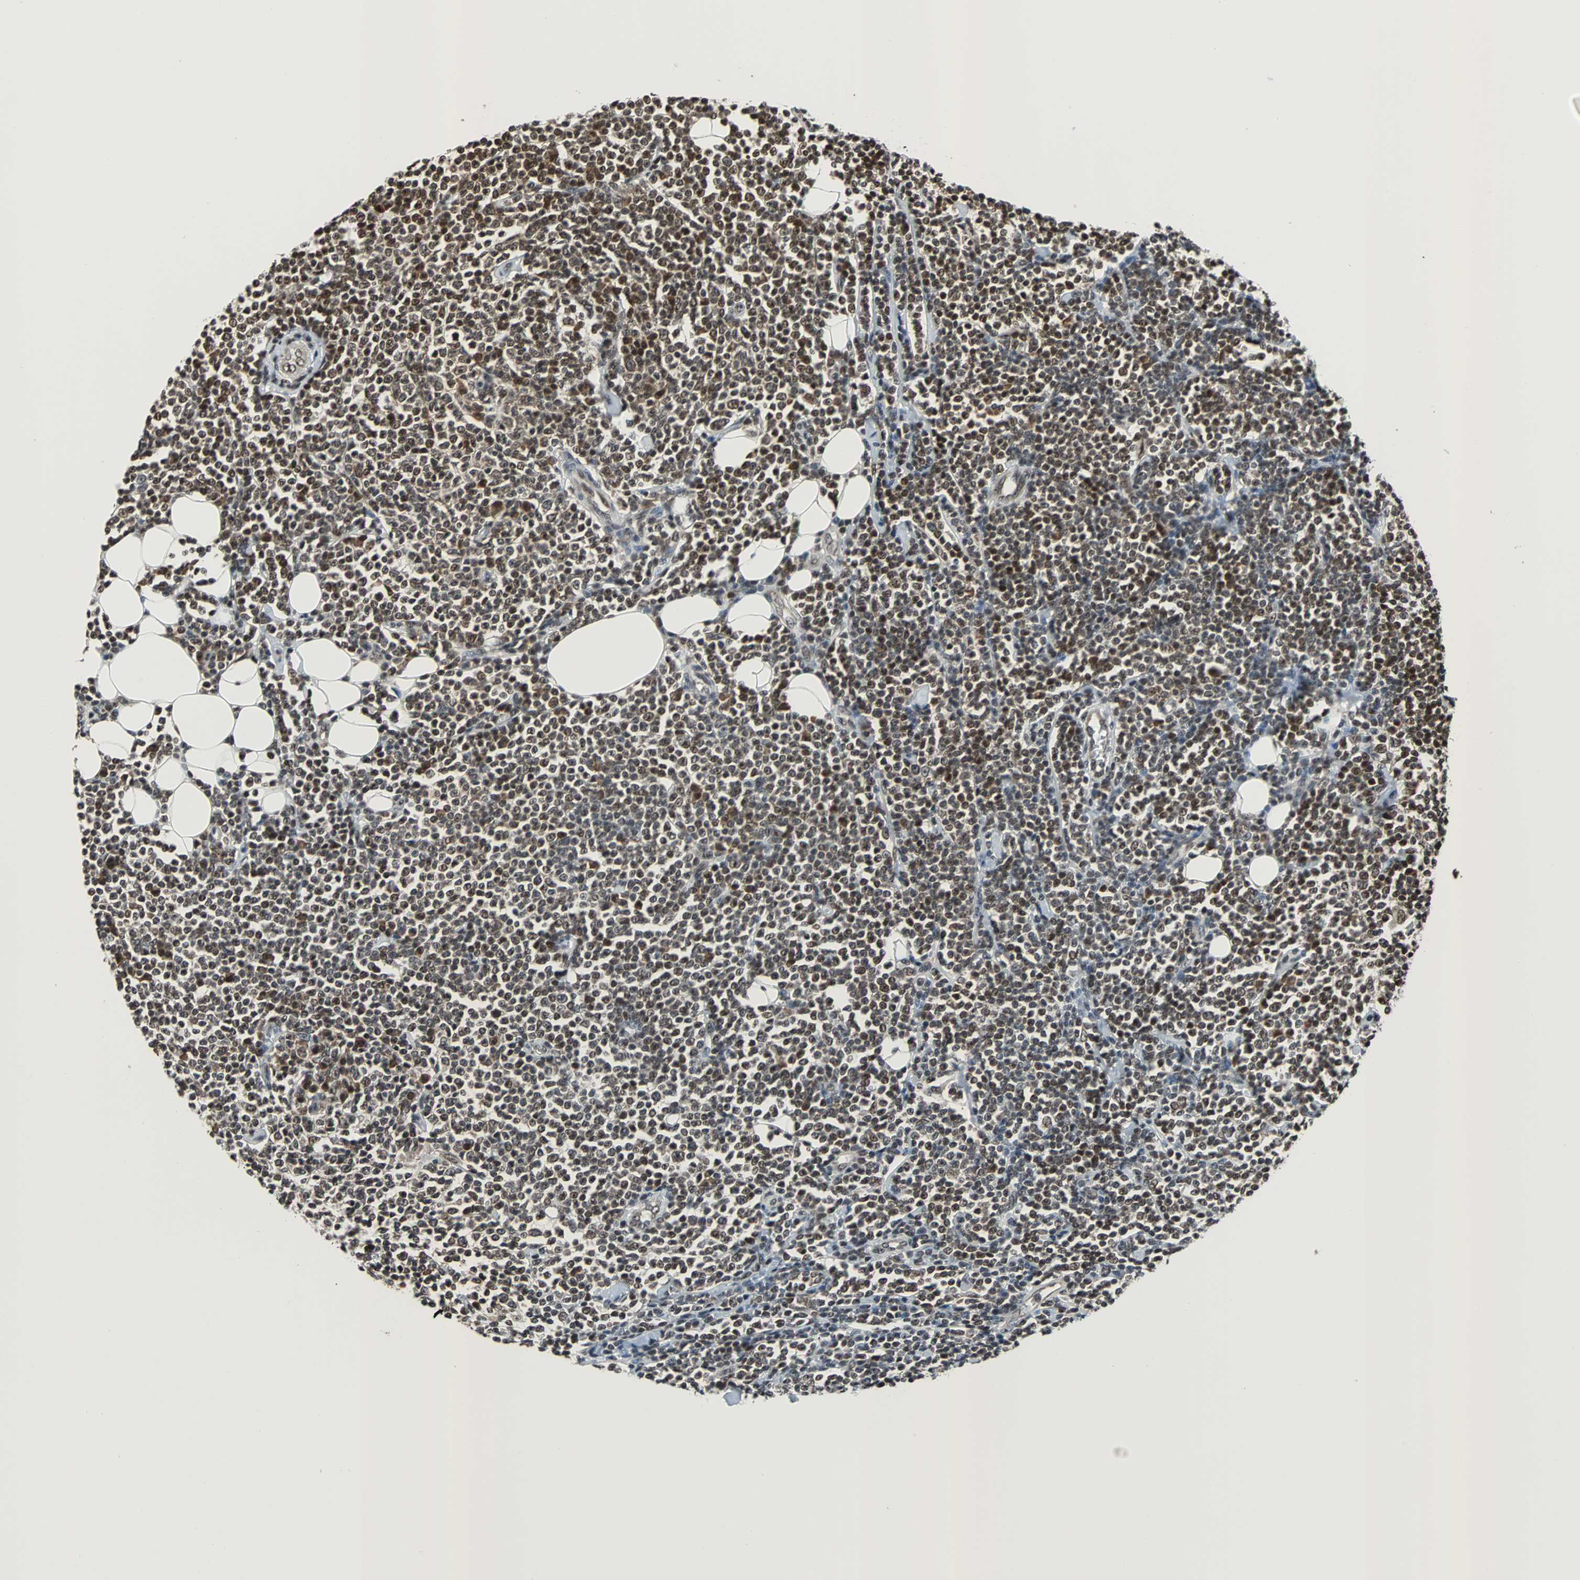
{"staining": {"intensity": "strong", "quantity": ">75%", "location": "nuclear"}, "tissue": "lymphoma", "cell_type": "Tumor cells", "image_type": "cancer", "snomed": [{"axis": "morphology", "description": "Malignant lymphoma, non-Hodgkin's type, Low grade"}, {"axis": "topography", "description": "Soft tissue"}], "caption": "Low-grade malignant lymphoma, non-Hodgkin's type tissue exhibits strong nuclear staining in about >75% of tumor cells, visualized by immunohistochemistry.", "gene": "REST", "patient": {"sex": "male", "age": 92}}